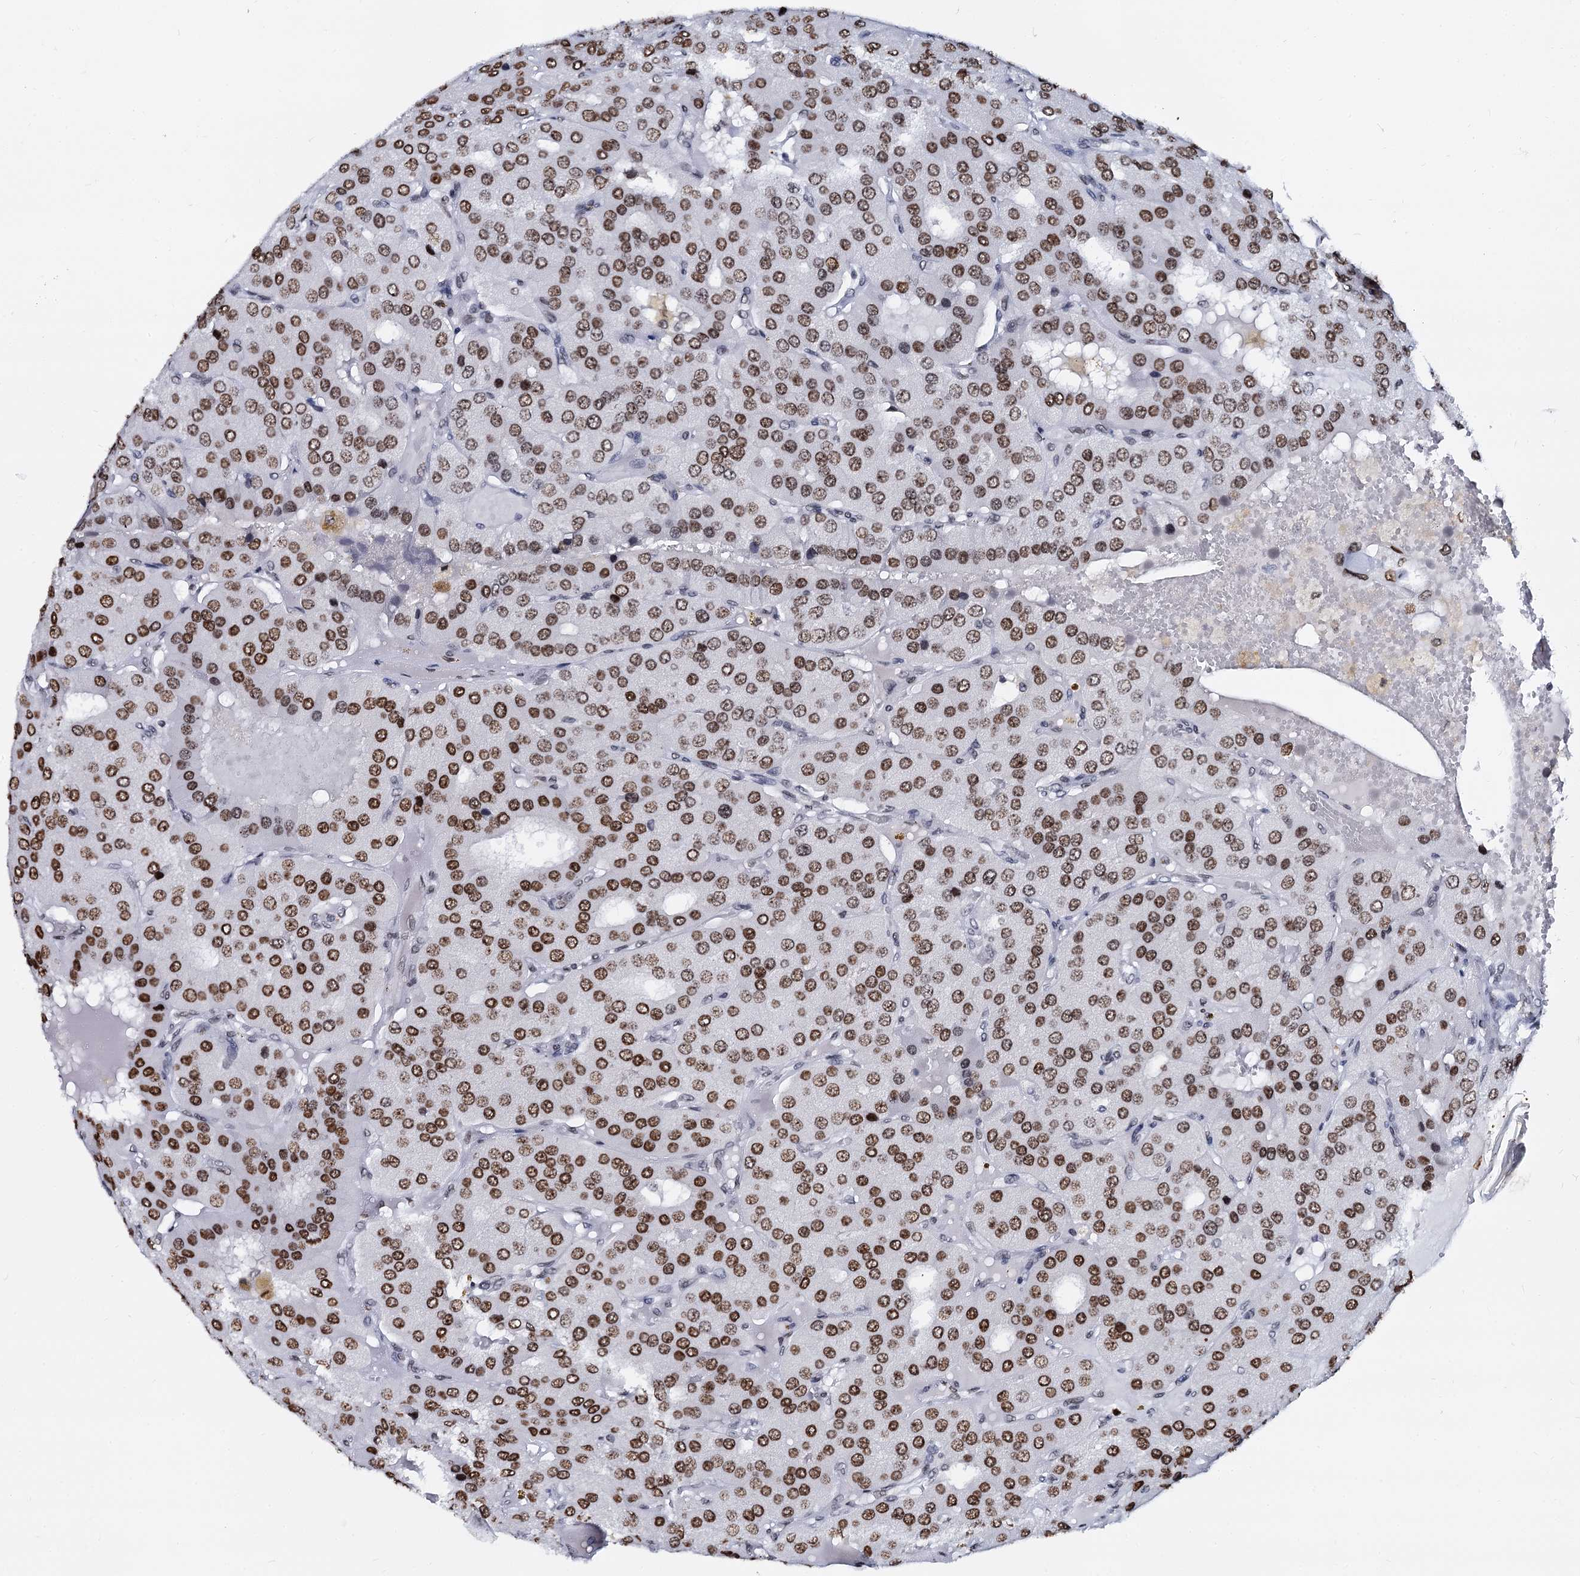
{"staining": {"intensity": "moderate", "quantity": ">75%", "location": "nuclear"}, "tissue": "parathyroid gland", "cell_type": "Glandular cells", "image_type": "normal", "snomed": [{"axis": "morphology", "description": "Normal tissue, NOS"}, {"axis": "morphology", "description": "Adenoma, NOS"}, {"axis": "topography", "description": "Parathyroid gland"}], "caption": "An immunohistochemistry (IHC) photomicrograph of unremarkable tissue is shown. Protein staining in brown labels moderate nuclear positivity in parathyroid gland within glandular cells. The staining was performed using DAB, with brown indicating positive protein expression. Nuclei are stained blue with hematoxylin.", "gene": "CMAS", "patient": {"sex": "female", "age": 86}}